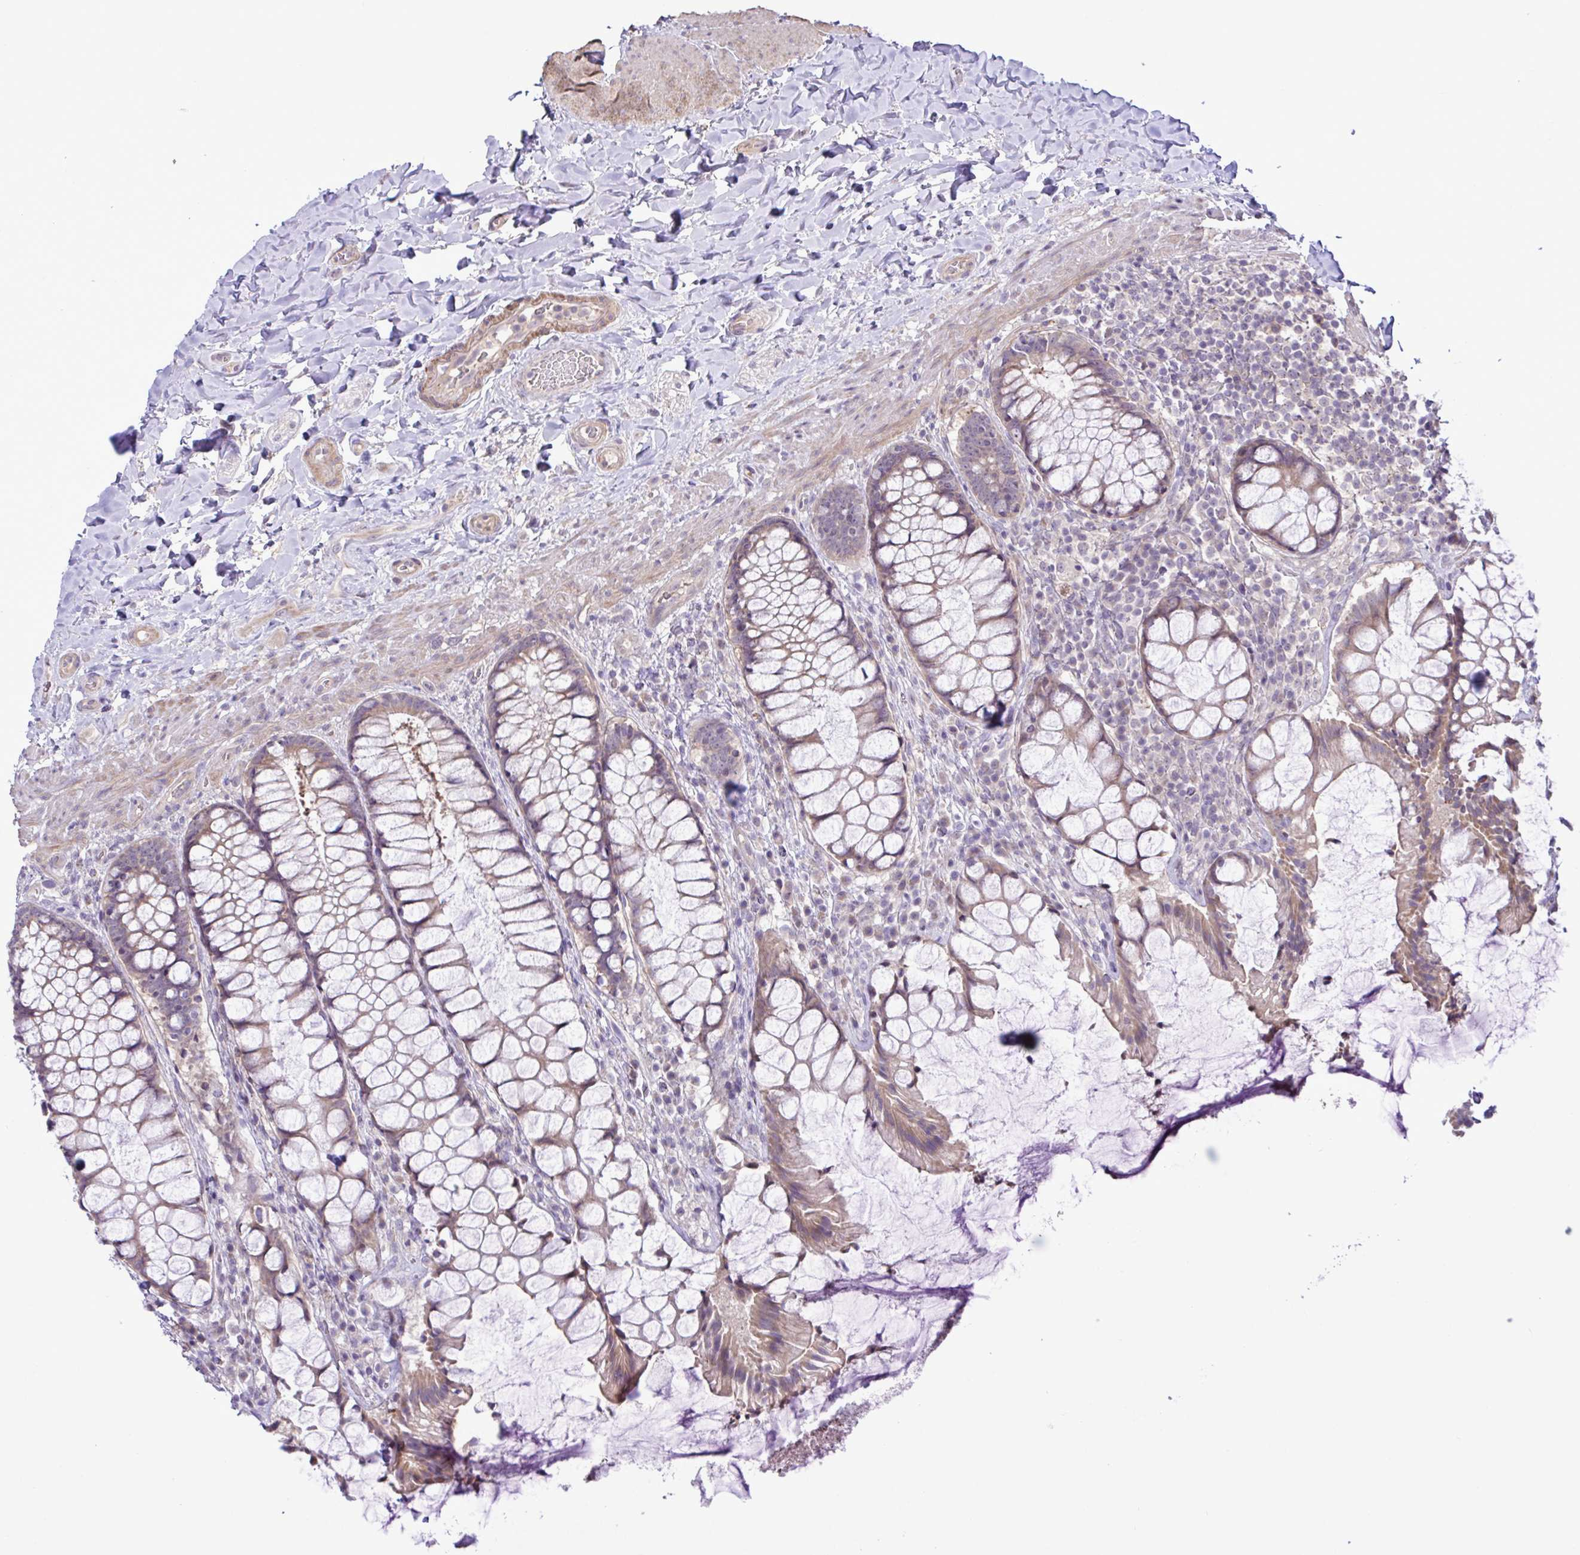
{"staining": {"intensity": "moderate", "quantity": ">75%", "location": "cytoplasmic/membranous"}, "tissue": "rectum", "cell_type": "Glandular cells", "image_type": "normal", "snomed": [{"axis": "morphology", "description": "Normal tissue, NOS"}, {"axis": "topography", "description": "Rectum"}], "caption": "A histopathology image showing moderate cytoplasmic/membranous staining in approximately >75% of glandular cells in benign rectum, as visualized by brown immunohistochemical staining.", "gene": "SYNPO2L", "patient": {"sex": "female", "age": 58}}